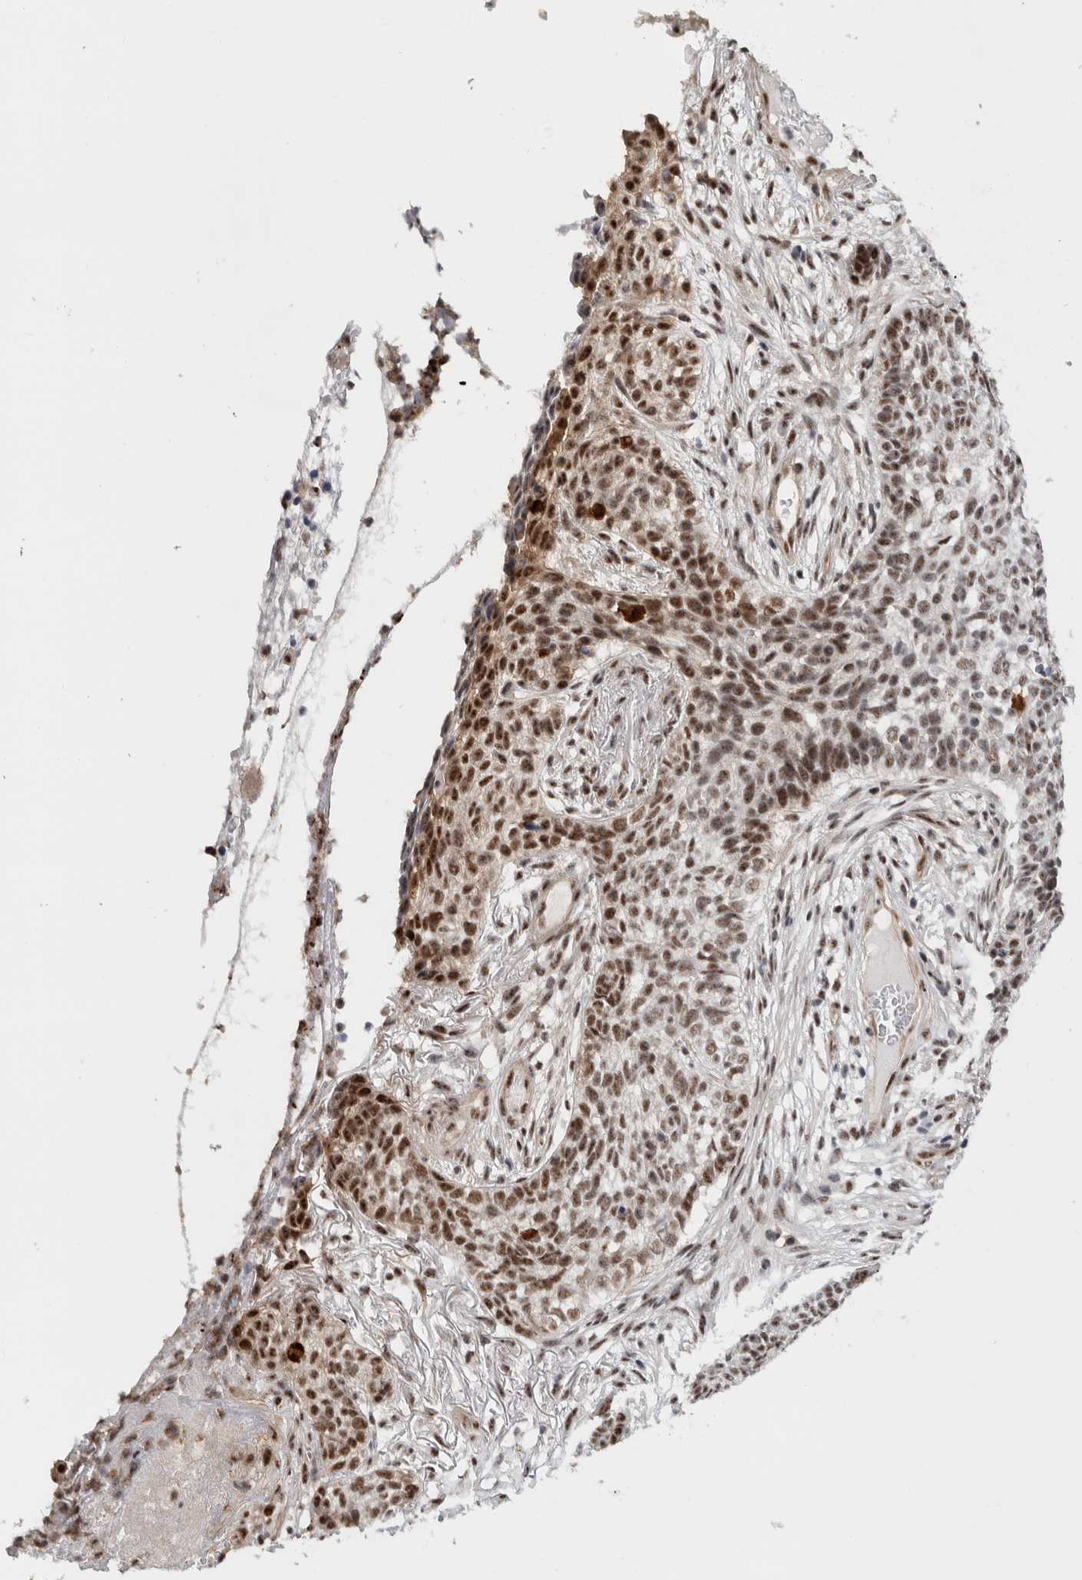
{"staining": {"intensity": "moderate", "quantity": ">75%", "location": "nuclear"}, "tissue": "skin cancer", "cell_type": "Tumor cells", "image_type": "cancer", "snomed": [{"axis": "morphology", "description": "Basal cell carcinoma"}, {"axis": "topography", "description": "Skin"}], "caption": "A micrograph of human skin cancer stained for a protein displays moderate nuclear brown staining in tumor cells. Nuclei are stained in blue.", "gene": "MKNK1", "patient": {"sex": "male", "age": 85}}